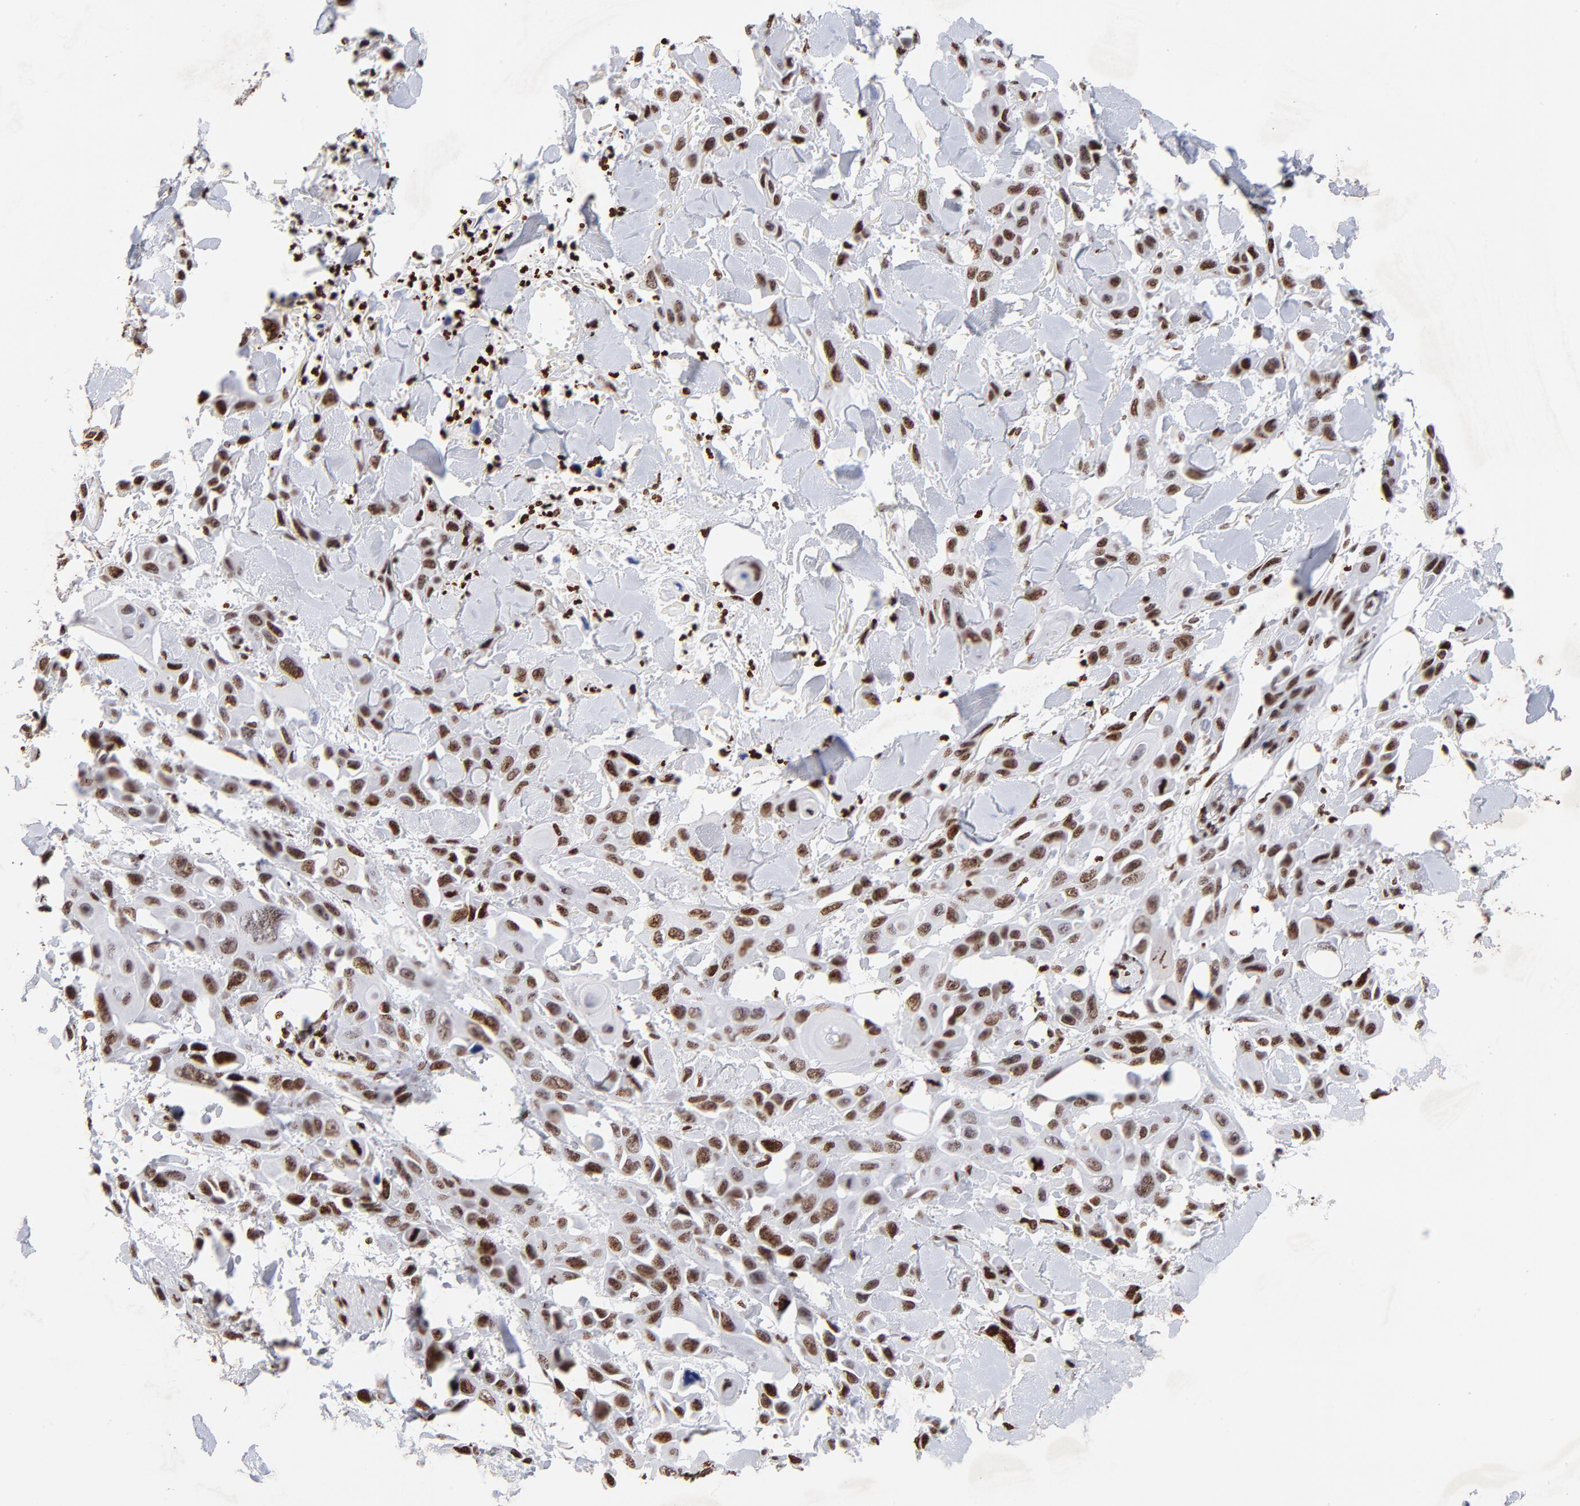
{"staining": {"intensity": "strong", "quantity": ">75%", "location": "nuclear"}, "tissue": "skin cancer", "cell_type": "Tumor cells", "image_type": "cancer", "snomed": [{"axis": "morphology", "description": "Squamous cell carcinoma, NOS"}, {"axis": "topography", "description": "Skin"}, {"axis": "topography", "description": "Anal"}], "caption": "Skin squamous cell carcinoma stained with a protein marker demonstrates strong staining in tumor cells.", "gene": "FBH1", "patient": {"sex": "female", "age": 55}}